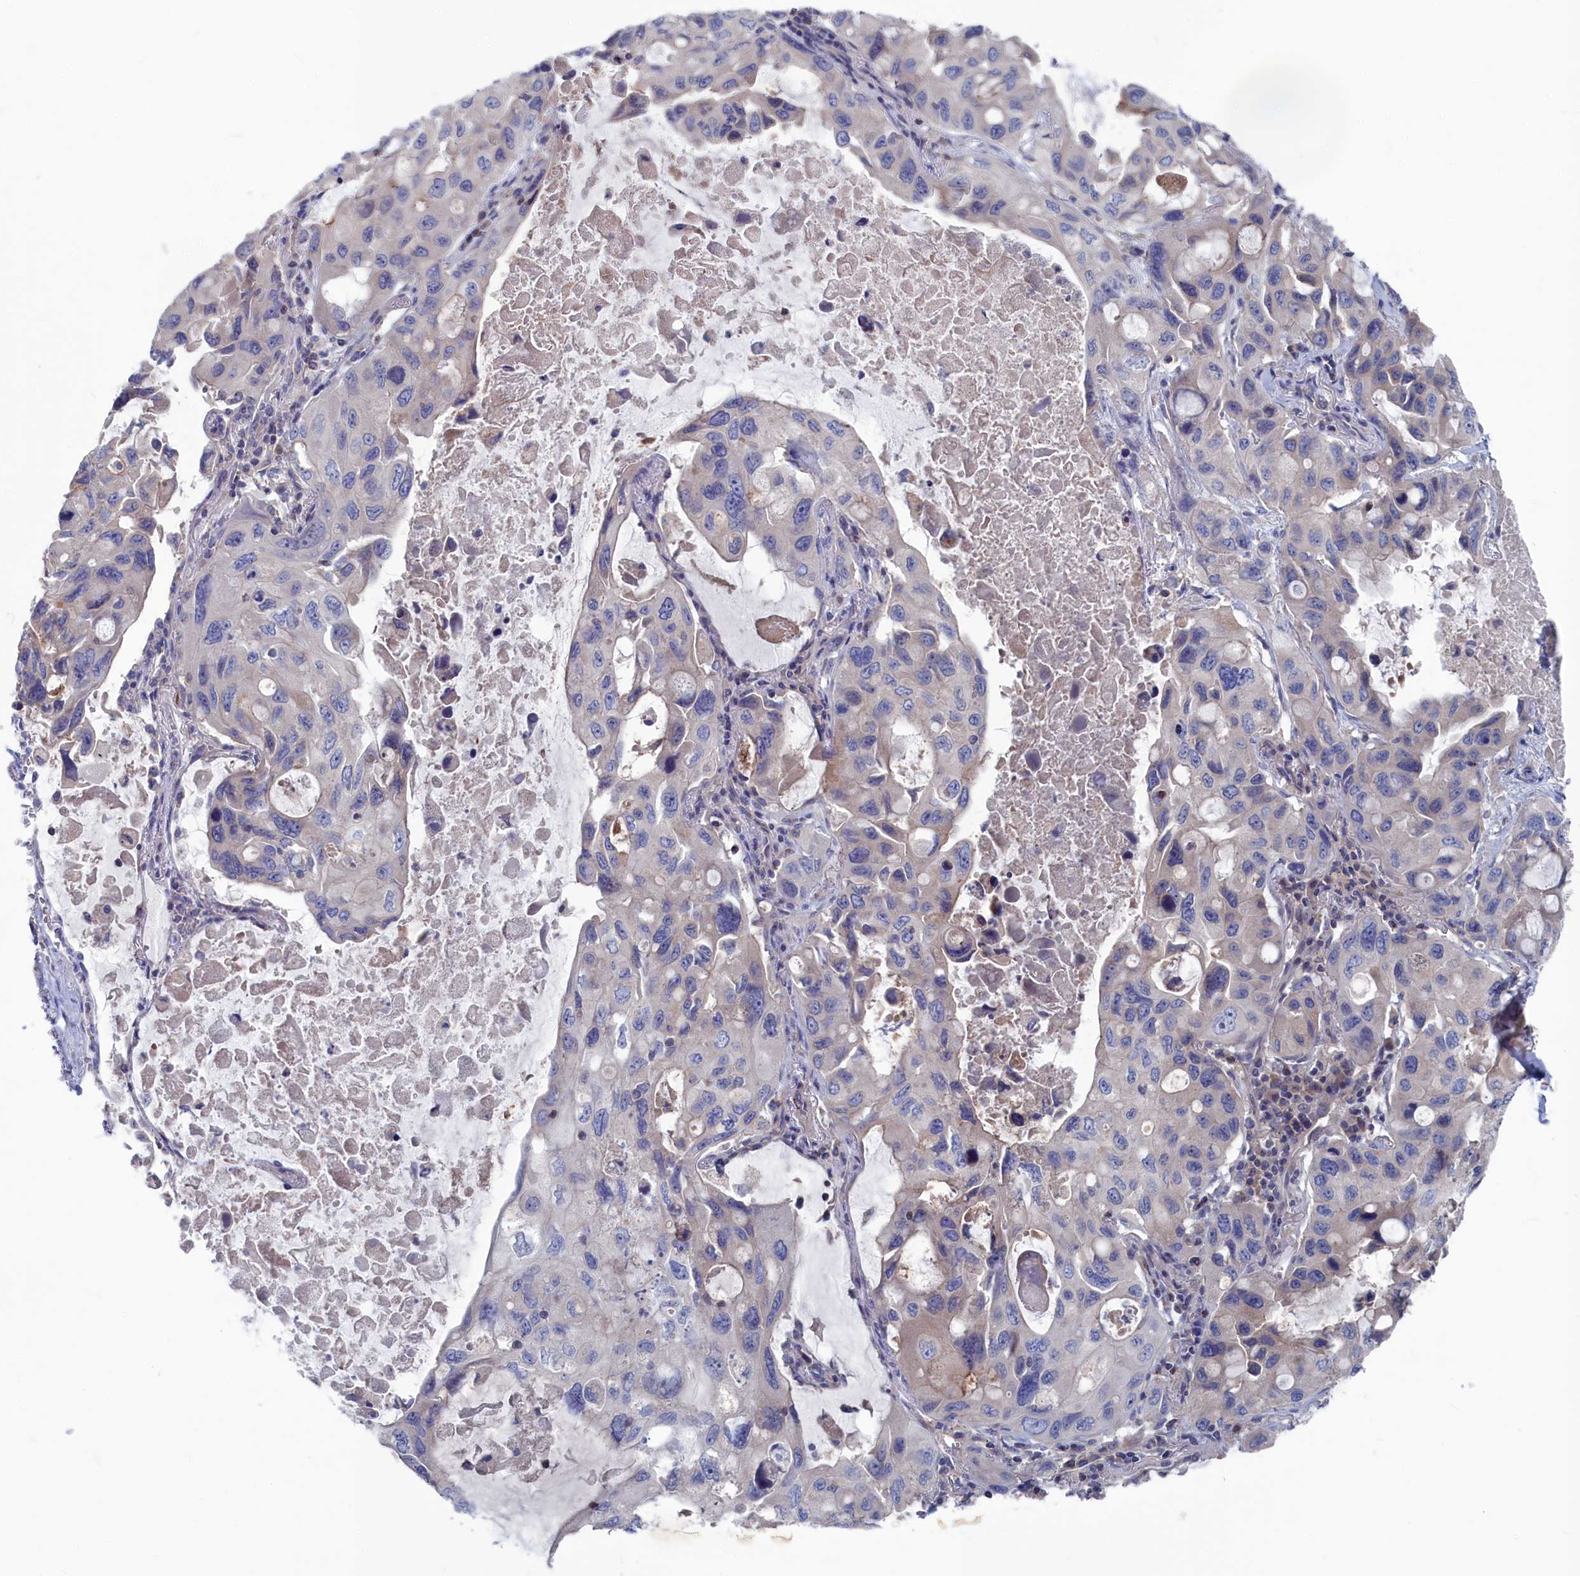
{"staining": {"intensity": "negative", "quantity": "none", "location": "none"}, "tissue": "lung cancer", "cell_type": "Tumor cells", "image_type": "cancer", "snomed": [{"axis": "morphology", "description": "Squamous cell carcinoma, NOS"}, {"axis": "topography", "description": "Lung"}], "caption": "This is a photomicrograph of IHC staining of lung cancer, which shows no expression in tumor cells.", "gene": "CEND1", "patient": {"sex": "female", "age": 73}}